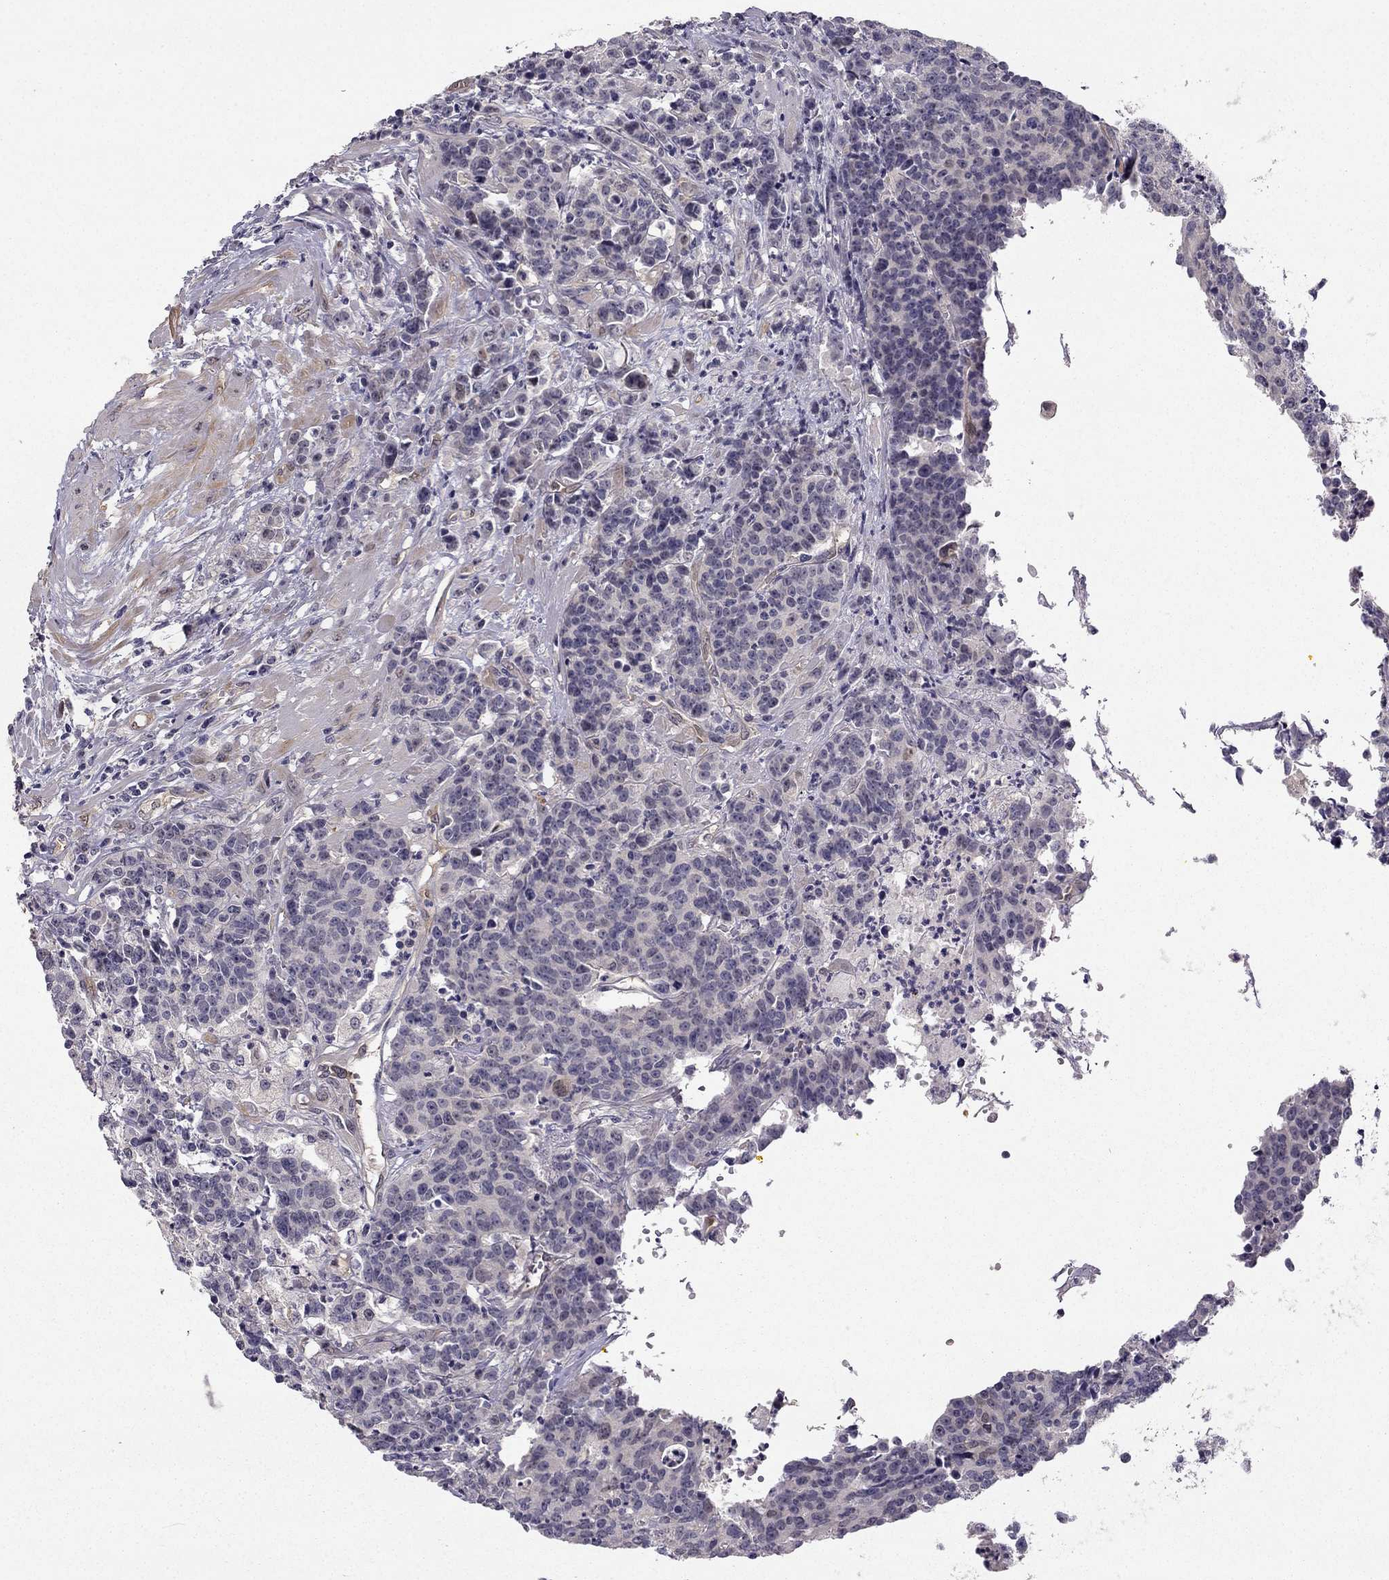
{"staining": {"intensity": "negative", "quantity": "none", "location": "none"}, "tissue": "prostate cancer", "cell_type": "Tumor cells", "image_type": "cancer", "snomed": [{"axis": "morphology", "description": "Adenocarcinoma, NOS"}, {"axis": "topography", "description": "Prostate"}], "caption": "Immunohistochemical staining of adenocarcinoma (prostate) reveals no significant positivity in tumor cells.", "gene": "NQO1", "patient": {"sex": "male", "age": 67}}